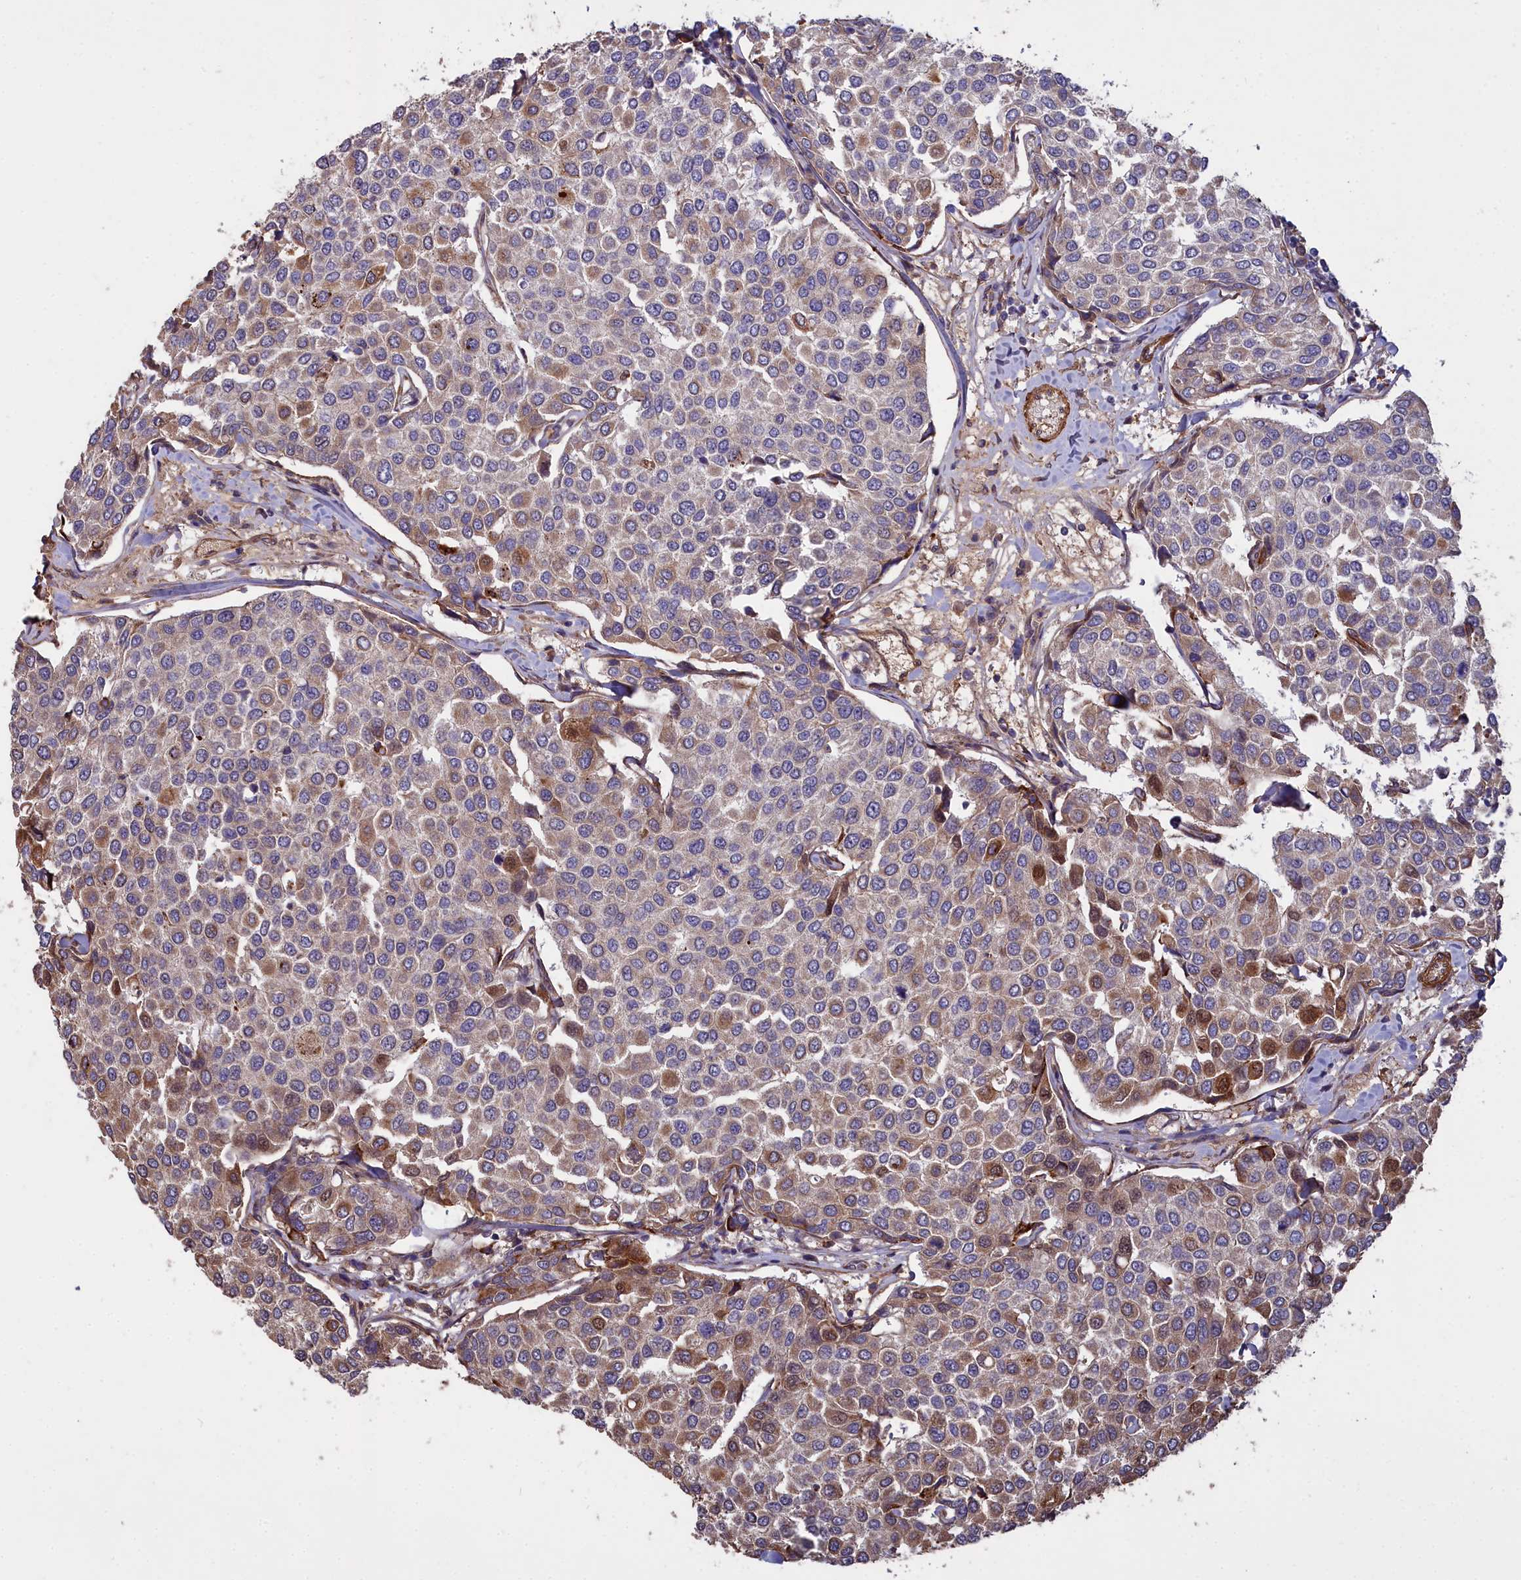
{"staining": {"intensity": "moderate", "quantity": "<25%", "location": "cytoplasmic/membranous"}, "tissue": "breast cancer", "cell_type": "Tumor cells", "image_type": "cancer", "snomed": [{"axis": "morphology", "description": "Duct carcinoma"}, {"axis": "topography", "description": "Breast"}], "caption": "An image of breast intraductal carcinoma stained for a protein displays moderate cytoplasmic/membranous brown staining in tumor cells.", "gene": "ATP6V0A2", "patient": {"sex": "female", "age": 55}}